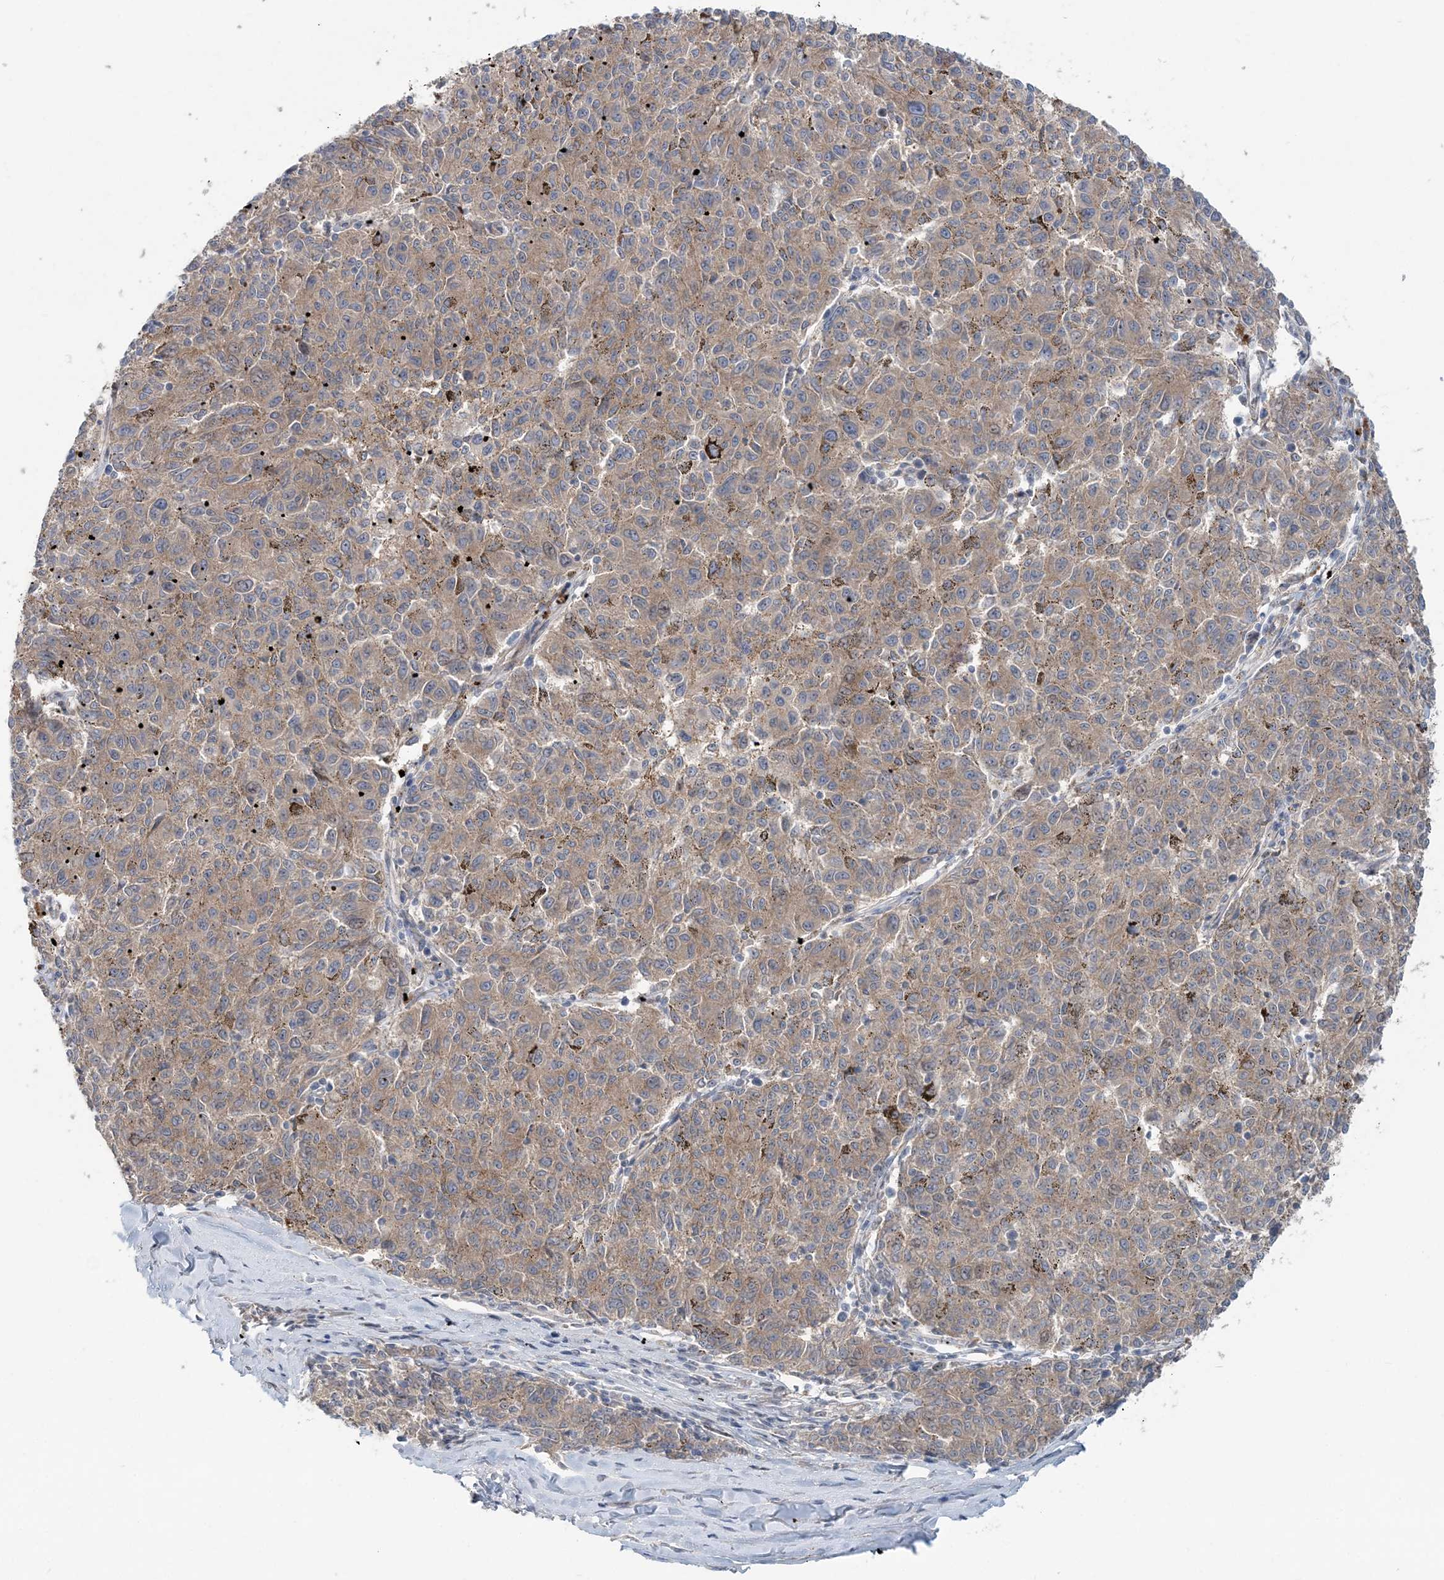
{"staining": {"intensity": "weak", "quantity": ">75%", "location": "cytoplasmic/membranous"}, "tissue": "melanoma", "cell_type": "Tumor cells", "image_type": "cancer", "snomed": [{"axis": "morphology", "description": "Malignant melanoma, NOS"}, {"axis": "topography", "description": "Skin"}], "caption": "Immunohistochemistry of human malignant melanoma displays low levels of weak cytoplasmic/membranous staining in about >75% of tumor cells.", "gene": "GEMIN5", "patient": {"sex": "female", "age": 72}}